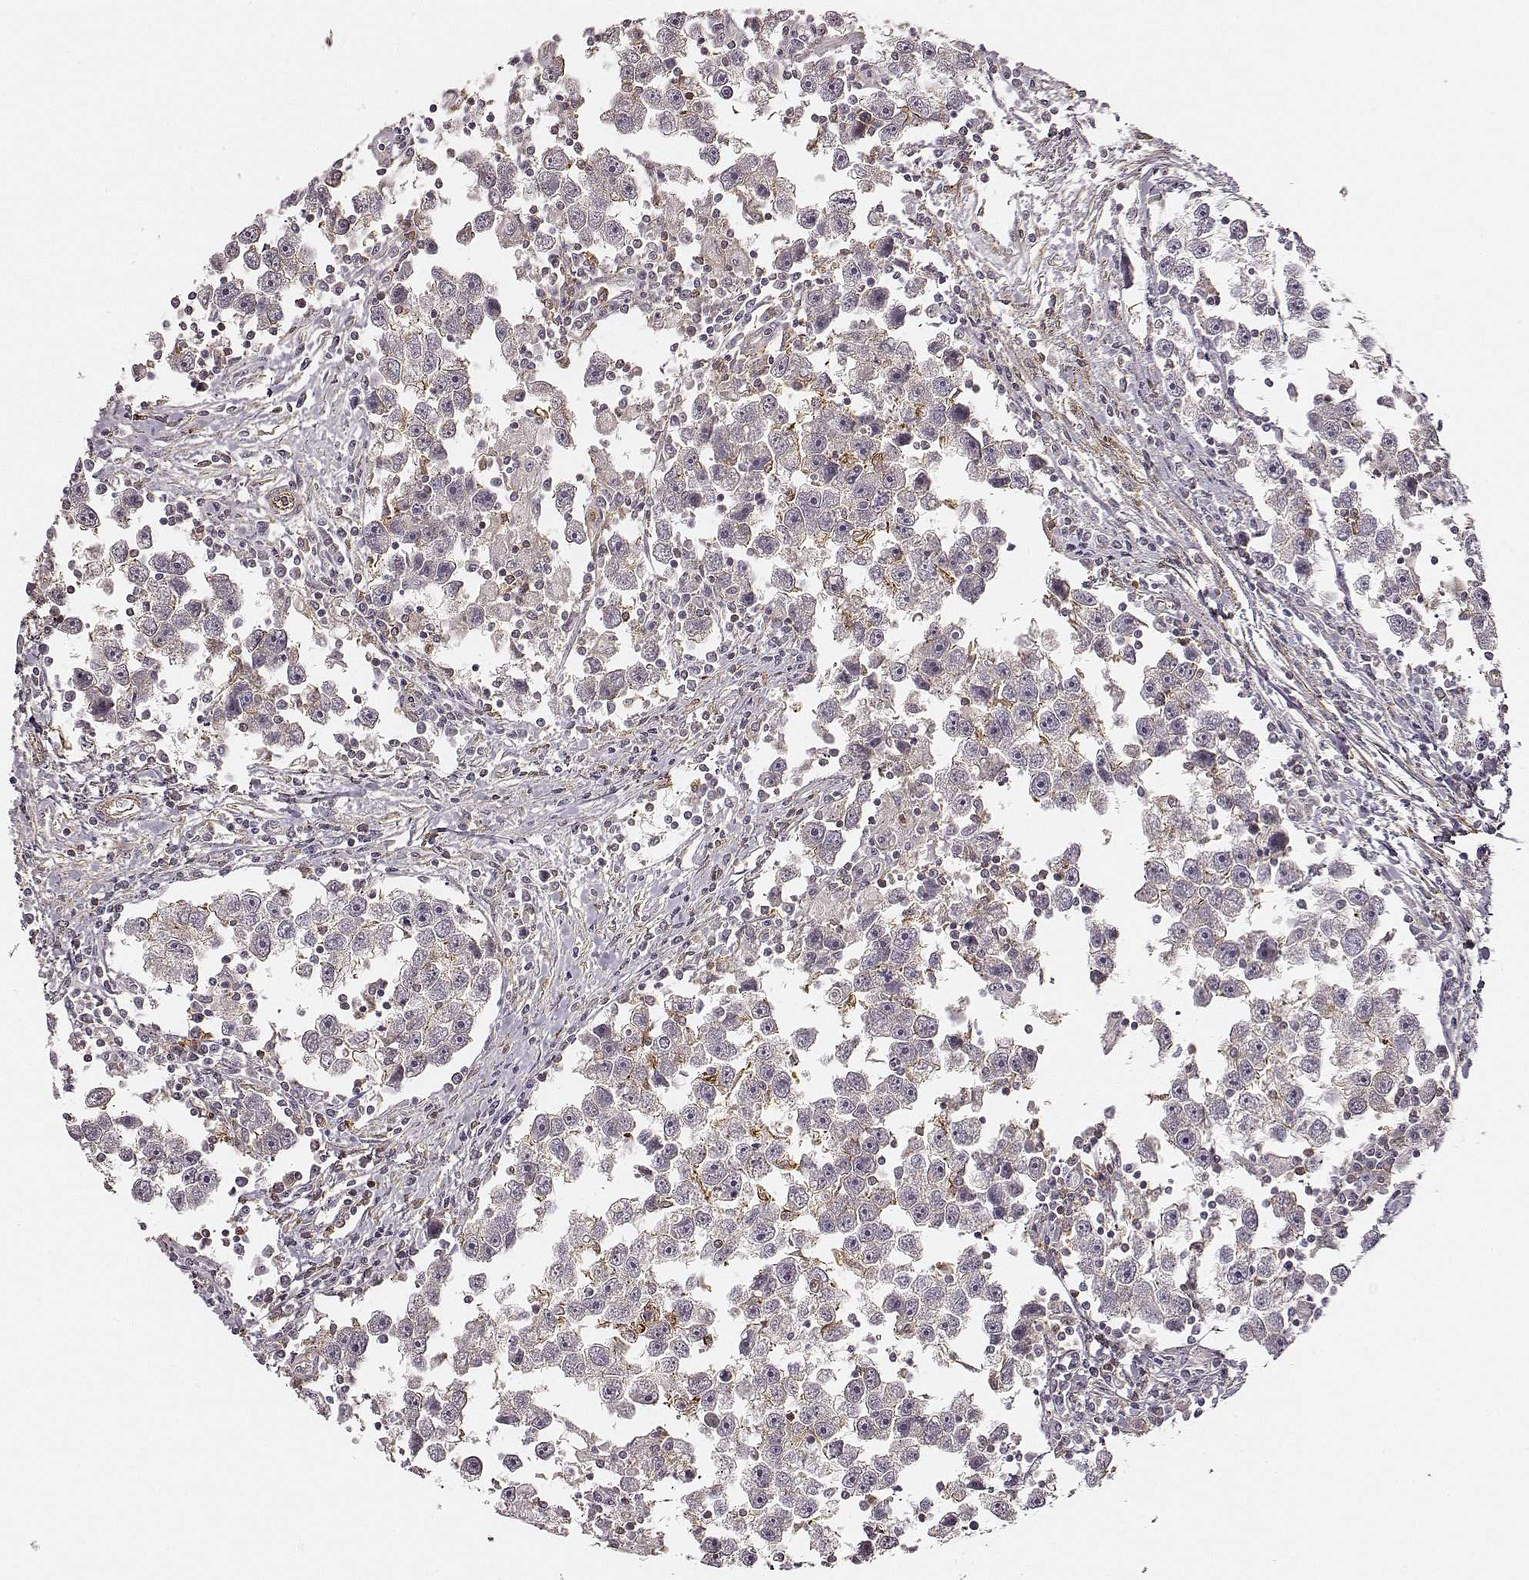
{"staining": {"intensity": "negative", "quantity": "none", "location": "none"}, "tissue": "testis cancer", "cell_type": "Tumor cells", "image_type": "cancer", "snomed": [{"axis": "morphology", "description": "Seminoma, NOS"}, {"axis": "topography", "description": "Testis"}], "caption": "The photomicrograph displays no staining of tumor cells in testis cancer (seminoma).", "gene": "ZYX", "patient": {"sex": "male", "age": 30}}